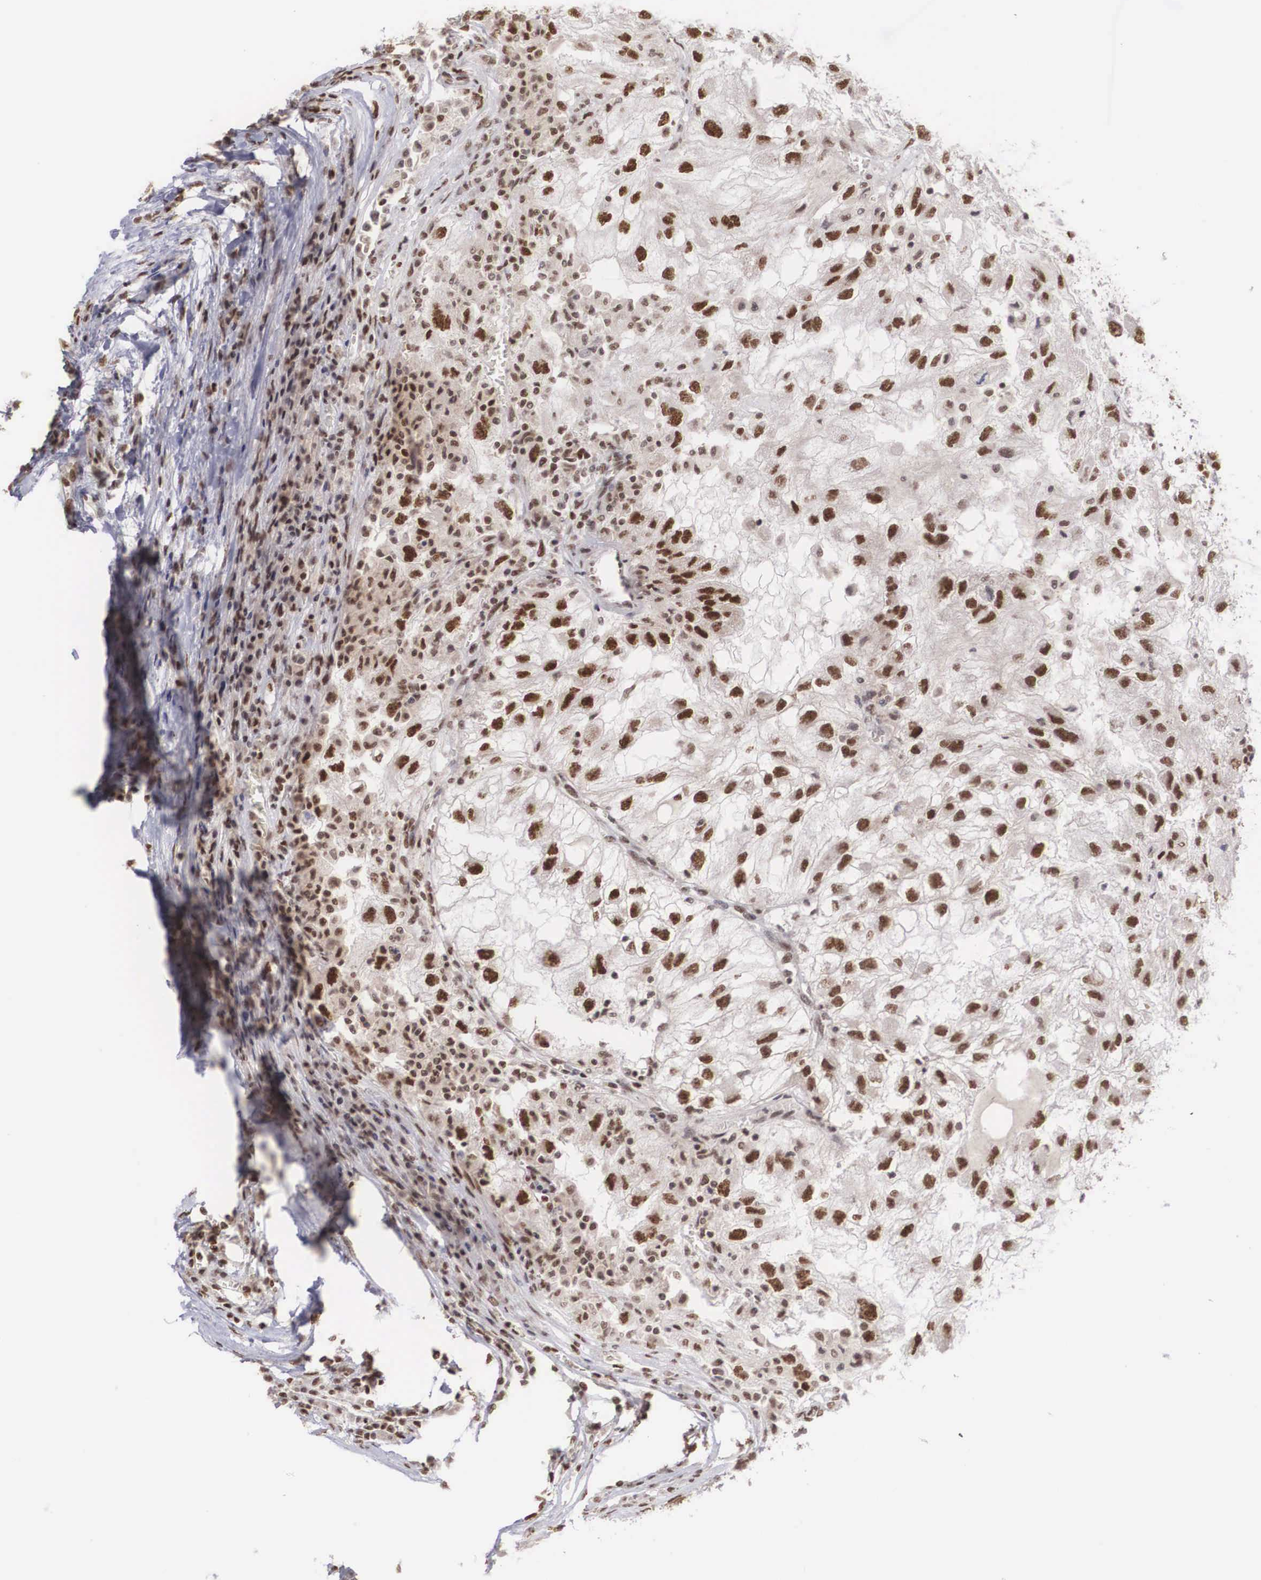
{"staining": {"intensity": "strong", "quantity": ">75%", "location": "nuclear"}, "tissue": "renal cancer", "cell_type": "Tumor cells", "image_type": "cancer", "snomed": [{"axis": "morphology", "description": "Normal tissue, NOS"}, {"axis": "morphology", "description": "Adenocarcinoma, NOS"}, {"axis": "topography", "description": "Kidney"}], "caption": "An immunohistochemistry (IHC) photomicrograph of neoplastic tissue is shown. Protein staining in brown shows strong nuclear positivity in adenocarcinoma (renal) within tumor cells.", "gene": "HTATSF1", "patient": {"sex": "male", "age": 71}}